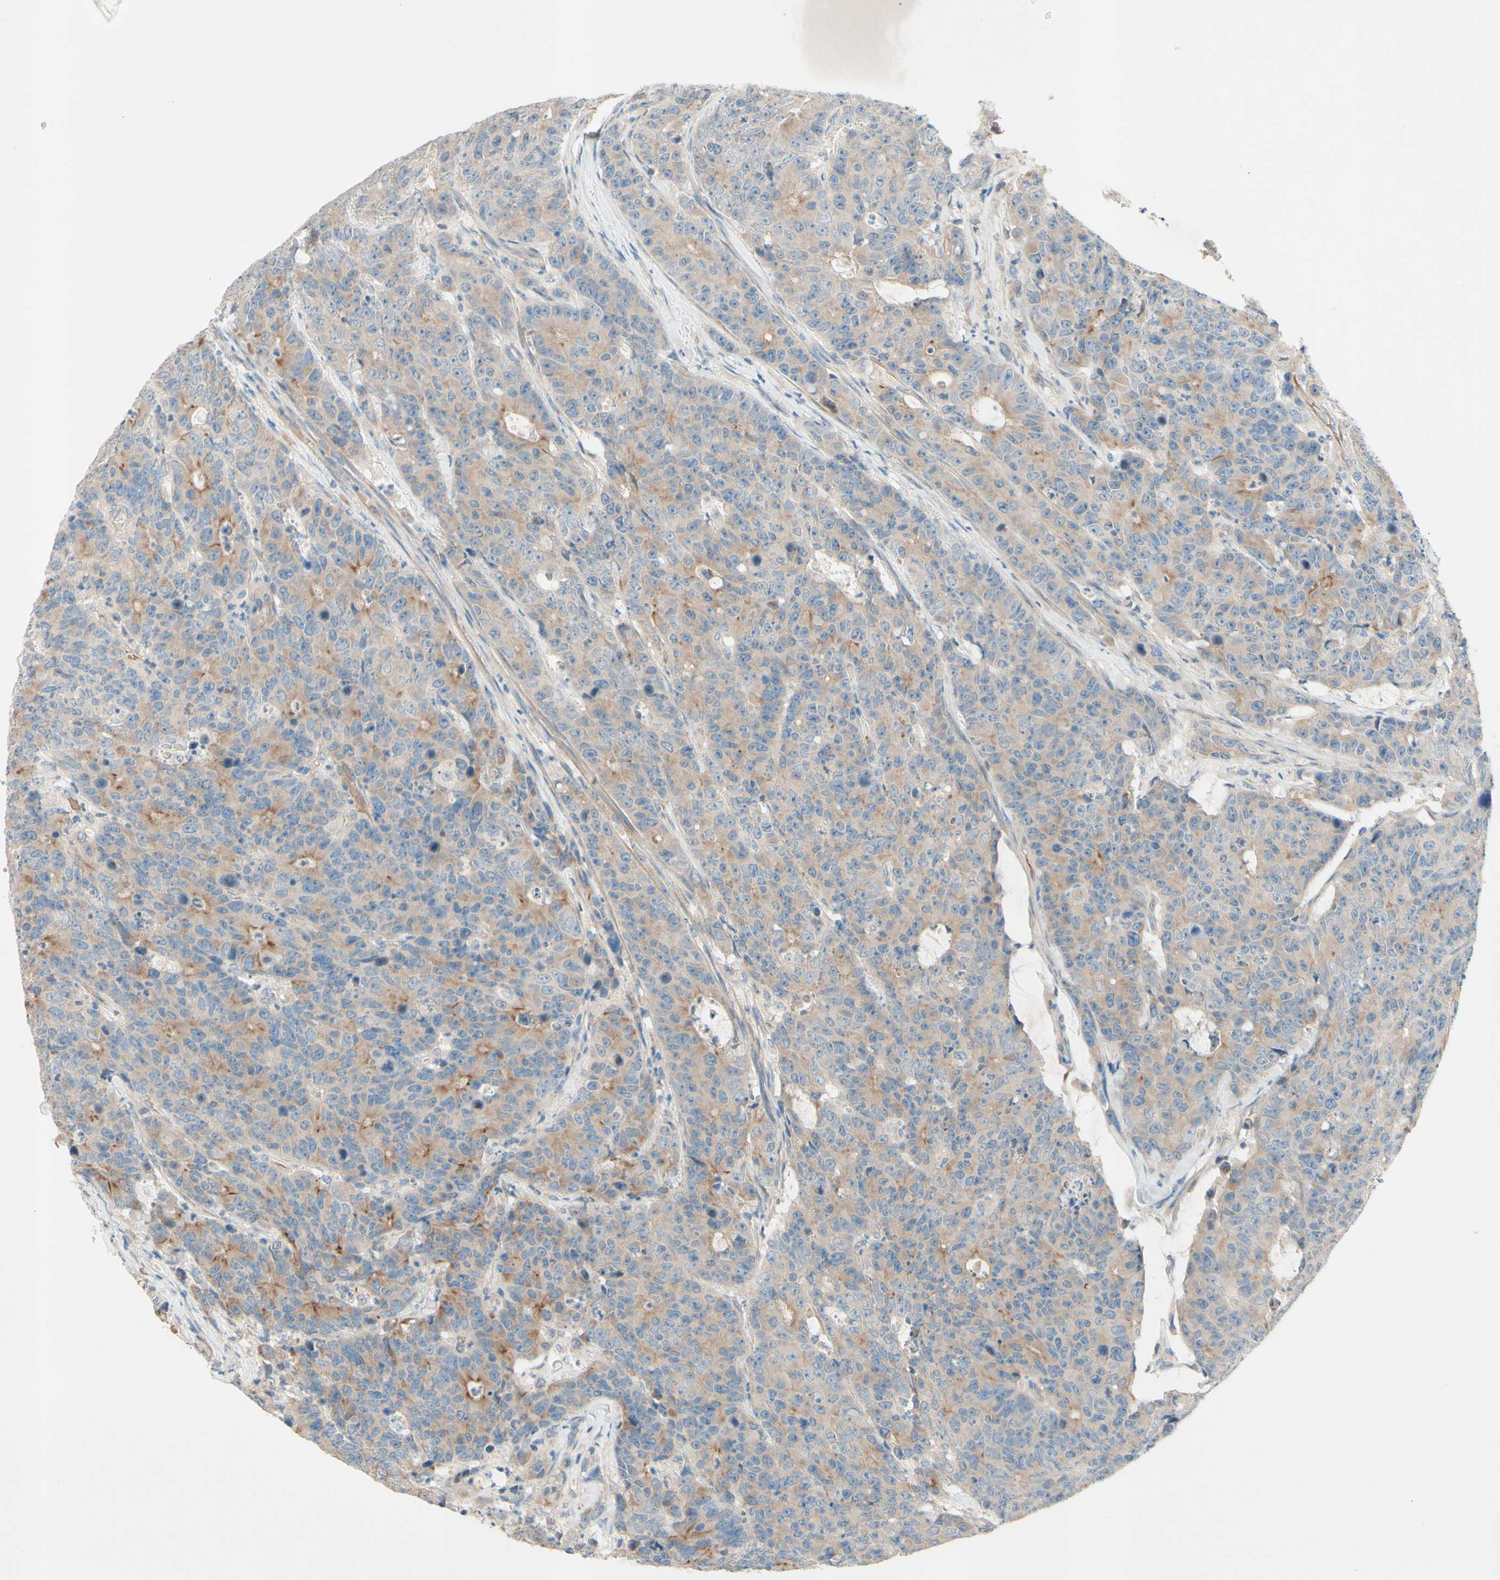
{"staining": {"intensity": "weak", "quantity": ">75%", "location": "cytoplasmic/membranous"}, "tissue": "colorectal cancer", "cell_type": "Tumor cells", "image_type": "cancer", "snomed": [{"axis": "morphology", "description": "Adenocarcinoma, NOS"}, {"axis": "topography", "description": "Colon"}], "caption": "Immunohistochemical staining of human colorectal cancer displays weak cytoplasmic/membranous protein expression in about >75% of tumor cells. (IHC, brightfield microscopy, high magnification).", "gene": "IL2", "patient": {"sex": "female", "age": 86}}